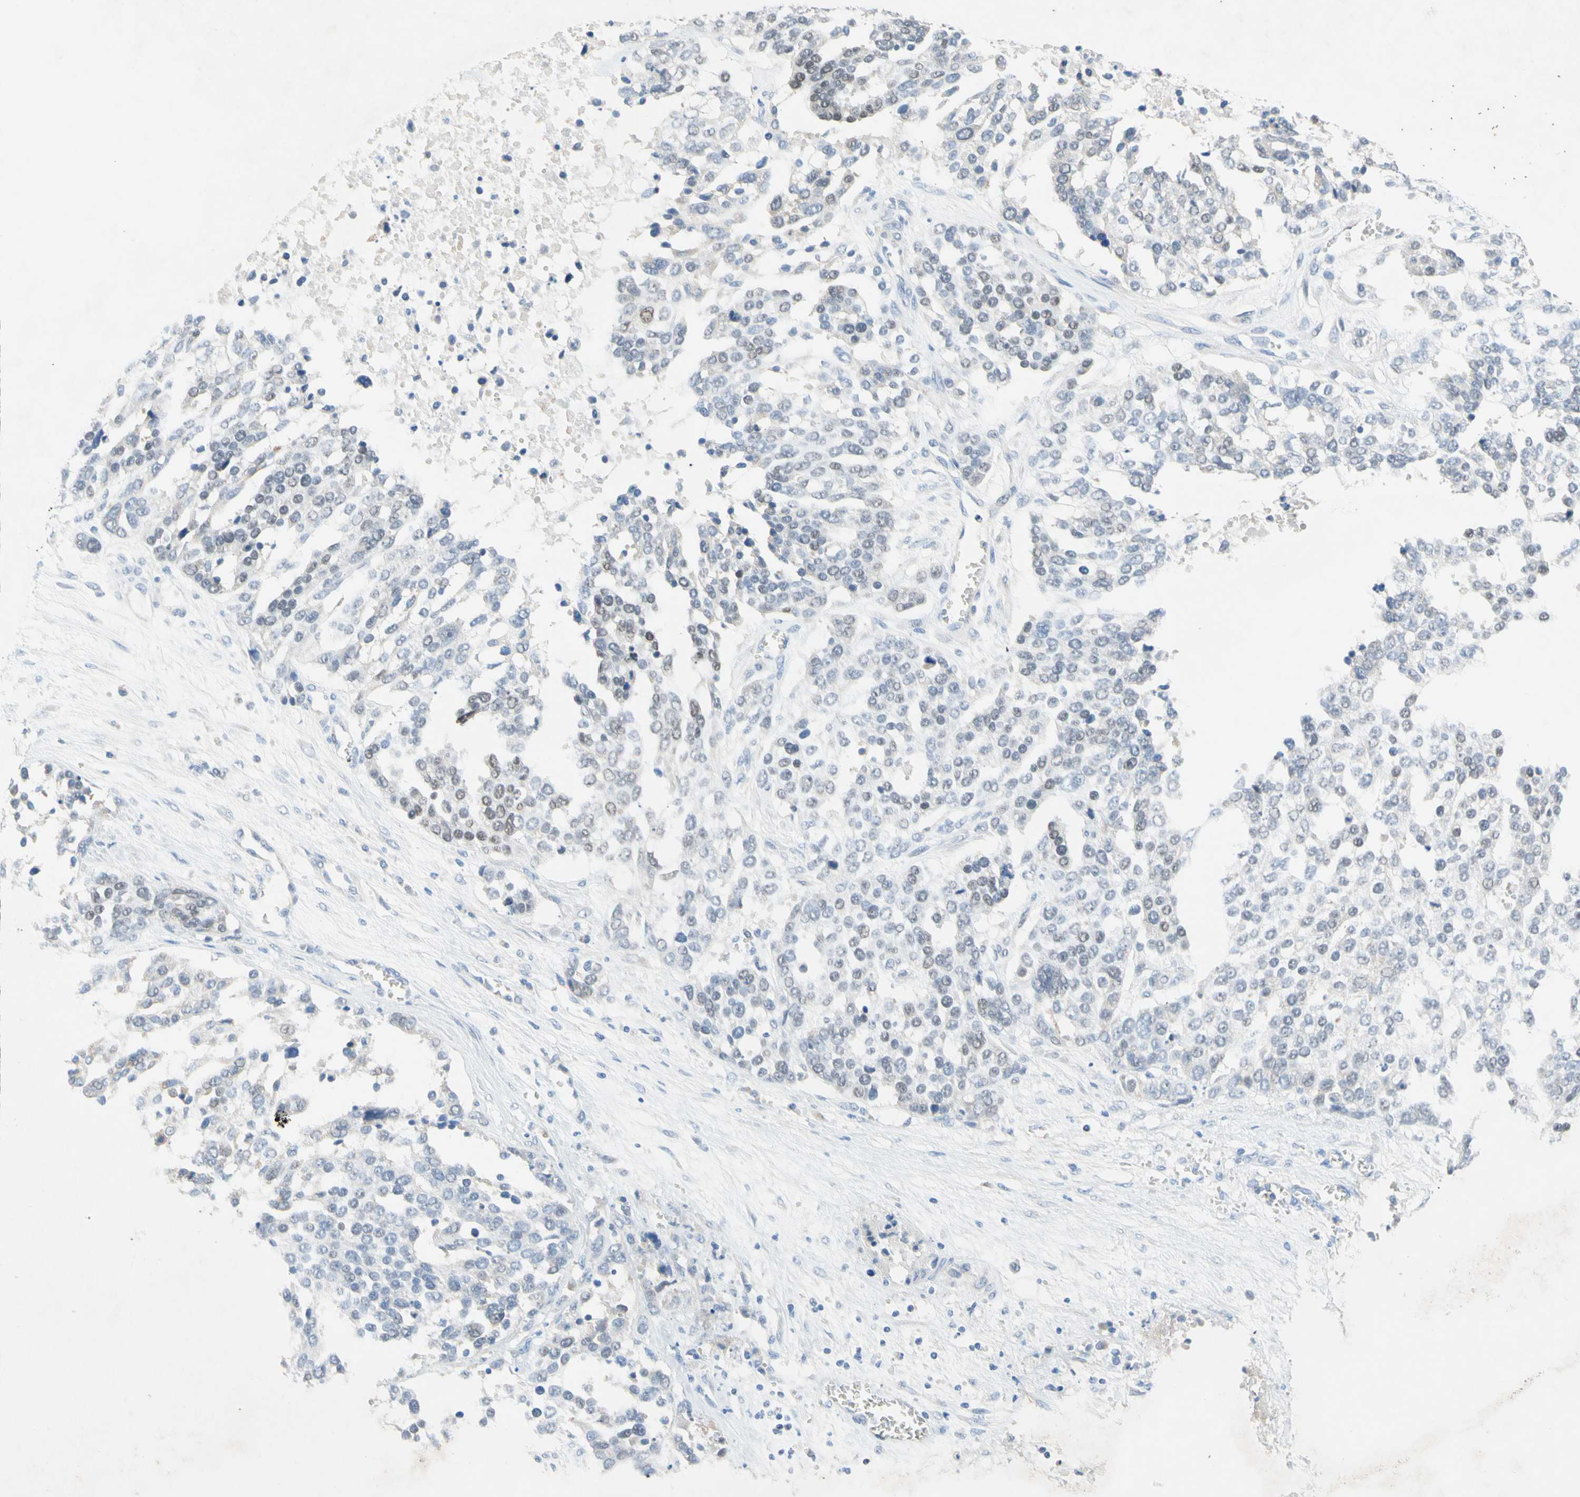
{"staining": {"intensity": "weak", "quantity": "25%-75%", "location": "cytoplasmic/membranous"}, "tissue": "ovarian cancer", "cell_type": "Tumor cells", "image_type": "cancer", "snomed": [{"axis": "morphology", "description": "Cystadenocarcinoma, serous, NOS"}, {"axis": "topography", "description": "Ovary"}], "caption": "The photomicrograph demonstrates immunohistochemical staining of ovarian serous cystadenocarcinoma. There is weak cytoplasmic/membranous expression is identified in approximately 25%-75% of tumor cells. The protein is shown in brown color, while the nuclei are stained blue.", "gene": "MFF", "patient": {"sex": "female", "age": 44}}